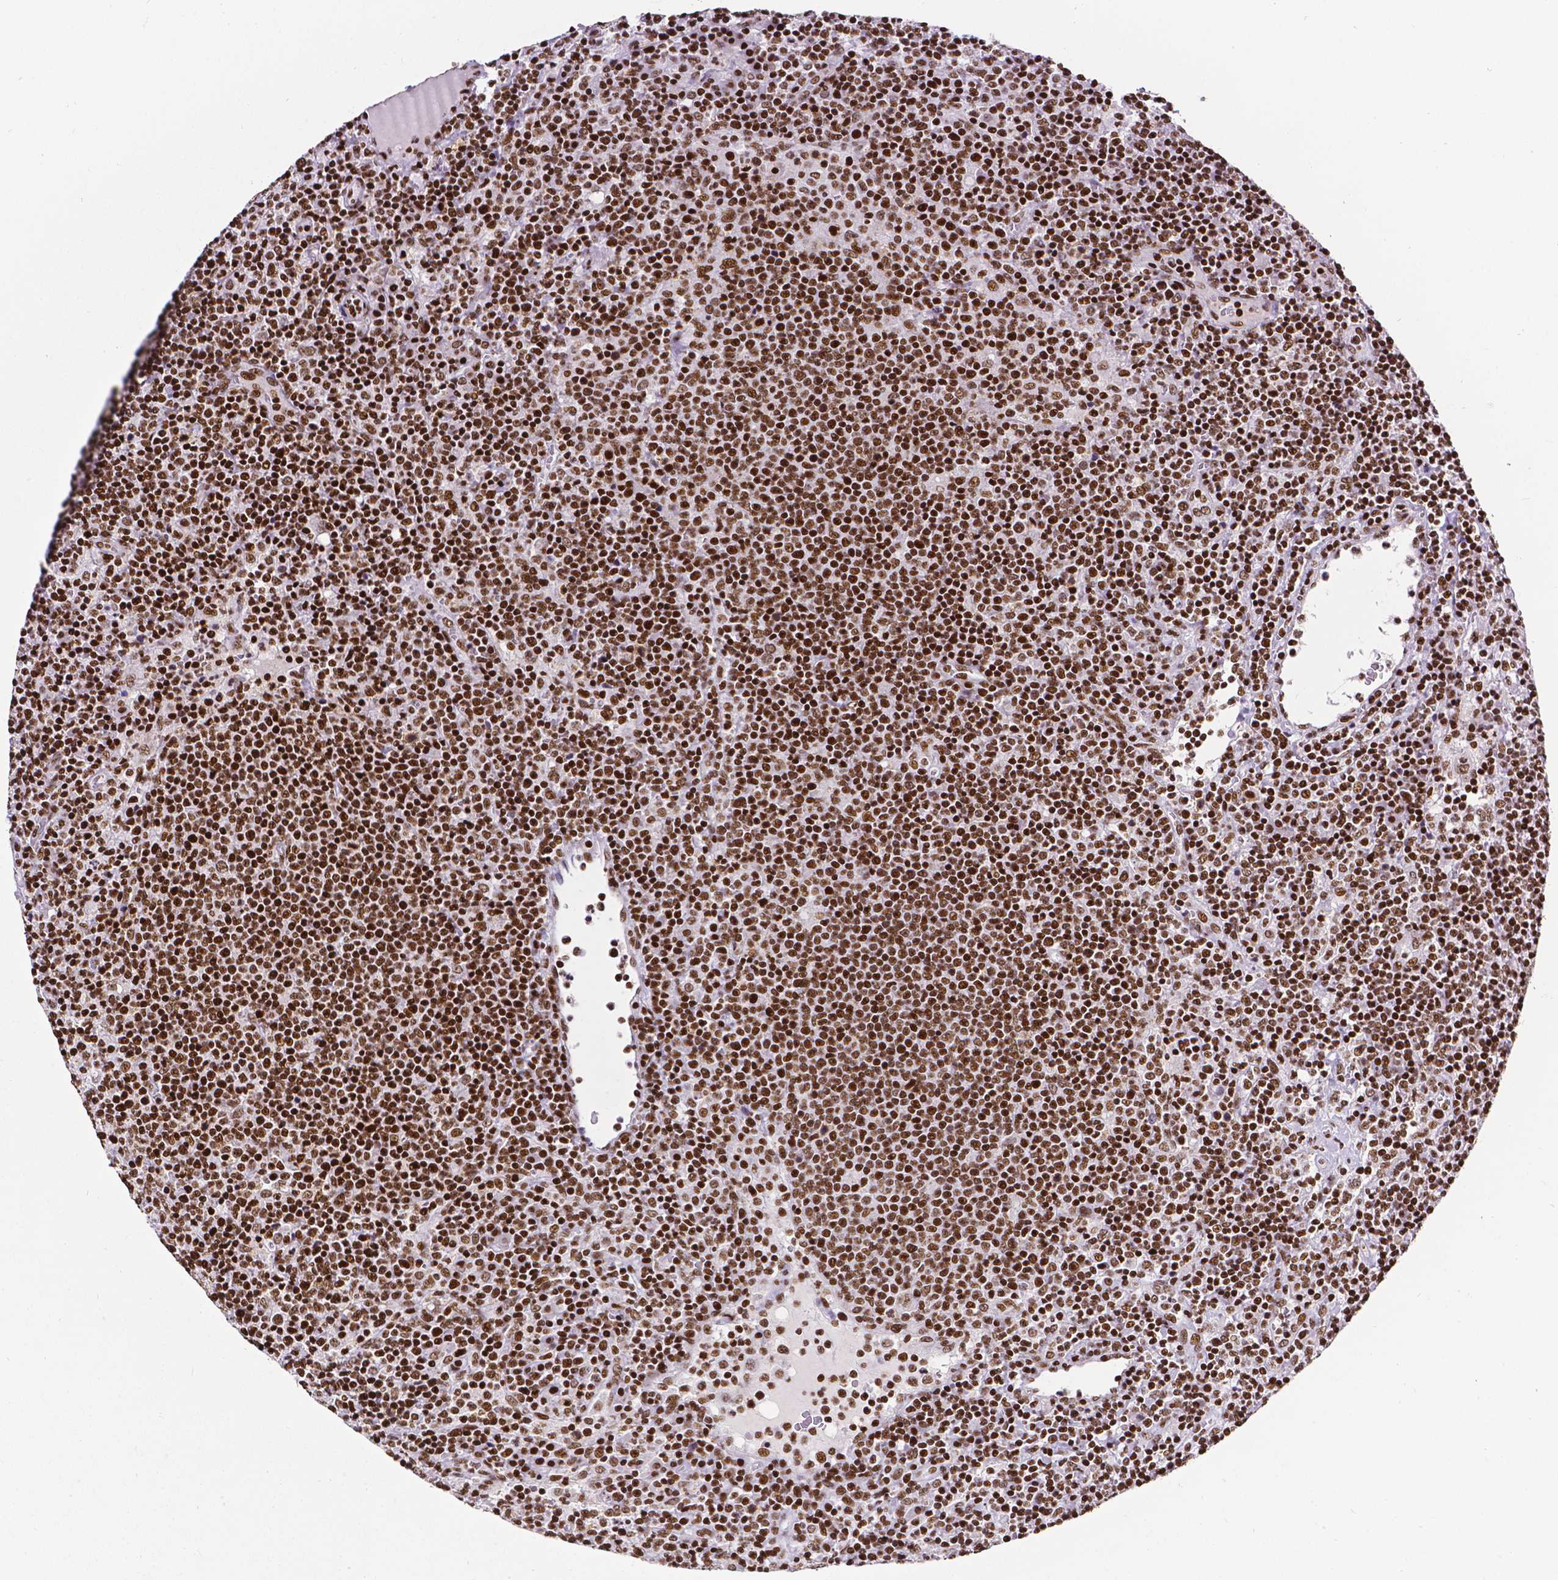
{"staining": {"intensity": "strong", "quantity": ">75%", "location": "nuclear"}, "tissue": "lymphoma", "cell_type": "Tumor cells", "image_type": "cancer", "snomed": [{"axis": "morphology", "description": "Malignant lymphoma, non-Hodgkin's type, High grade"}, {"axis": "topography", "description": "Lymph node"}], "caption": "Brown immunohistochemical staining in human lymphoma demonstrates strong nuclear staining in approximately >75% of tumor cells.", "gene": "CTCF", "patient": {"sex": "male", "age": 61}}